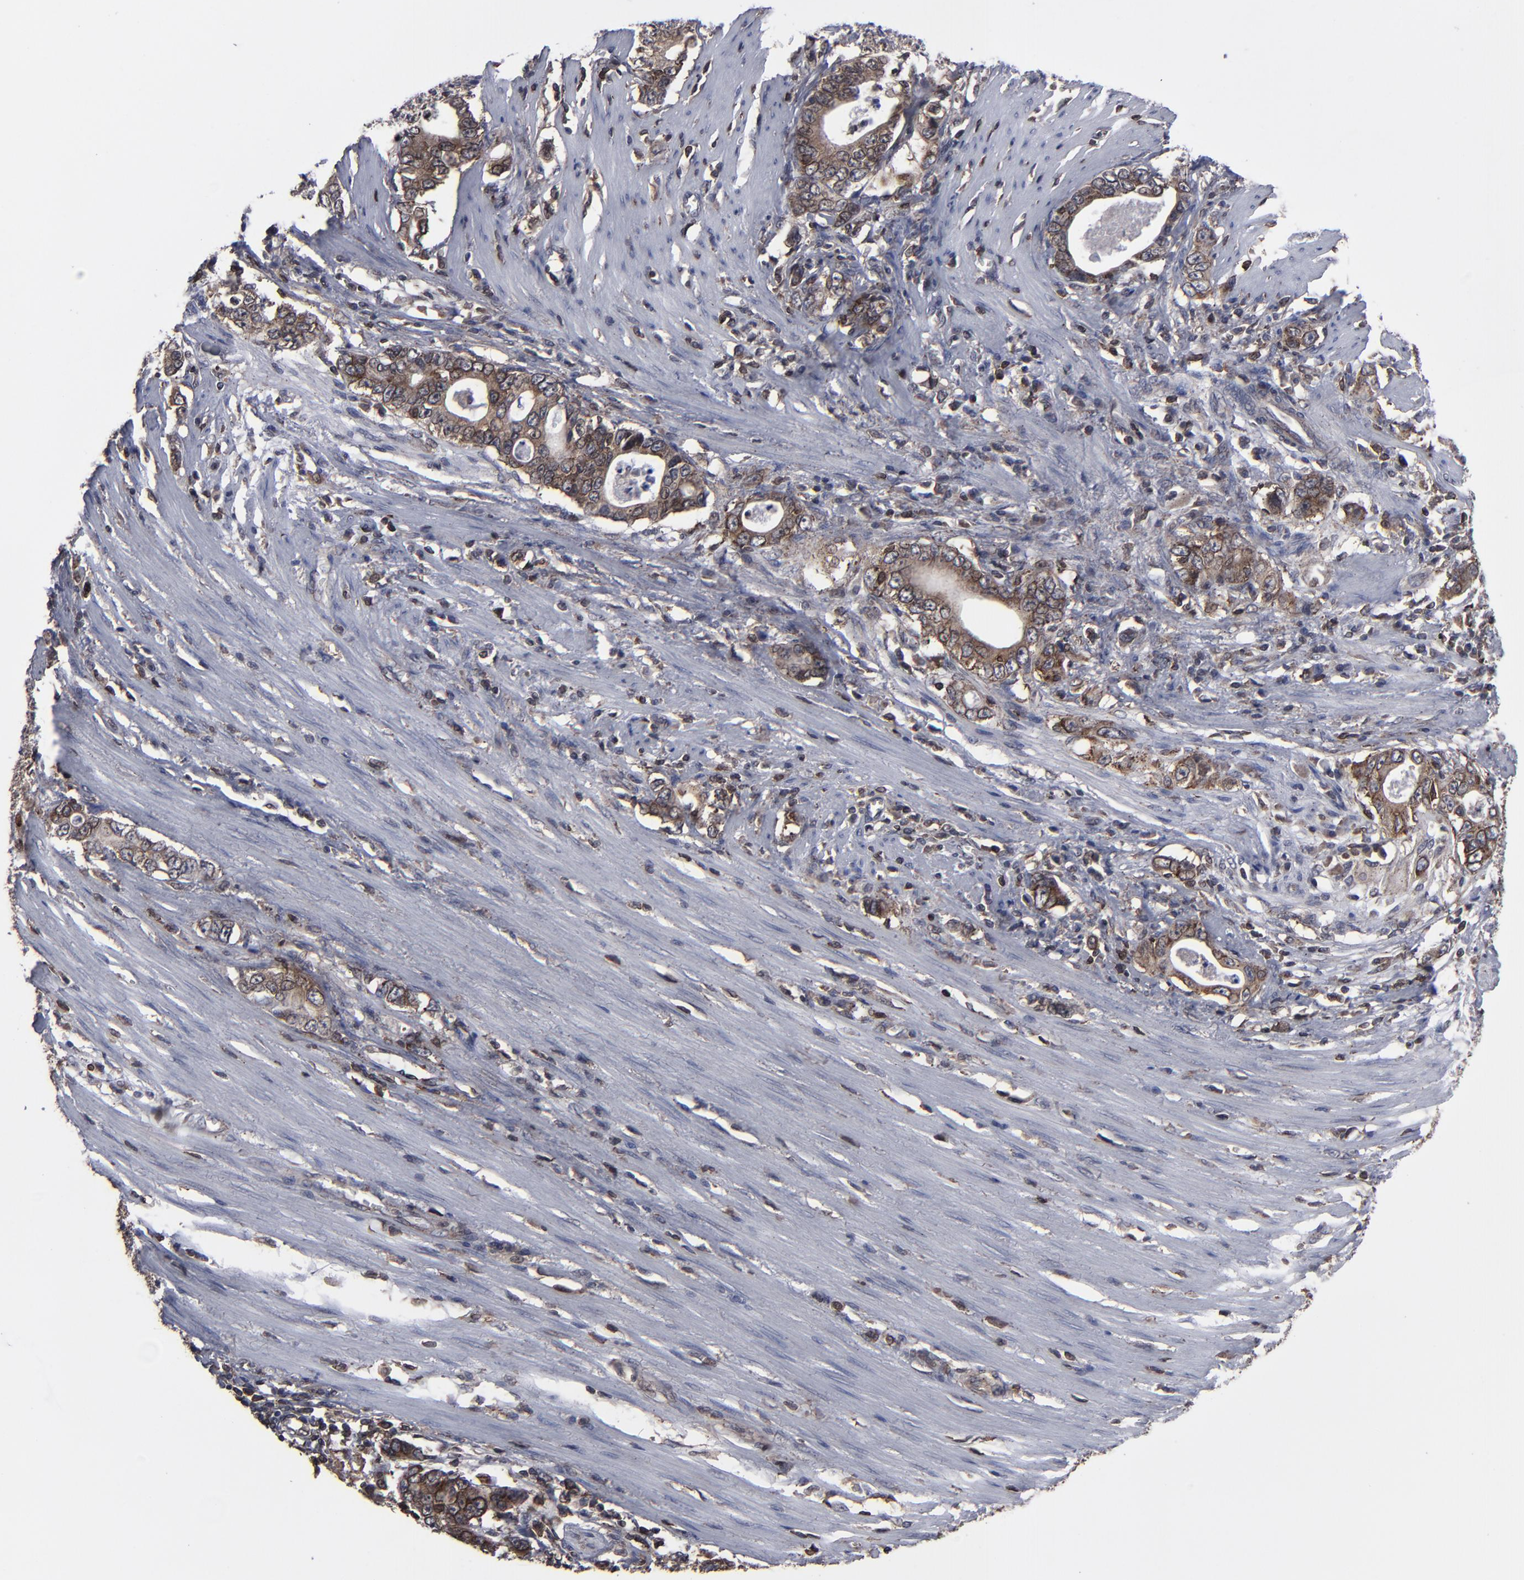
{"staining": {"intensity": "moderate", "quantity": ">75%", "location": "cytoplasmic/membranous,nuclear"}, "tissue": "stomach cancer", "cell_type": "Tumor cells", "image_type": "cancer", "snomed": [{"axis": "morphology", "description": "Adenocarcinoma, NOS"}, {"axis": "topography", "description": "Stomach, lower"}], "caption": "Moderate cytoplasmic/membranous and nuclear positivity for a protein is seen in about >75% of tumor cells of stomach cancer using immunohistochemistry (IHC).", "gene": "KIAA2026", "patient": {"sex": "female", "age": 72}}